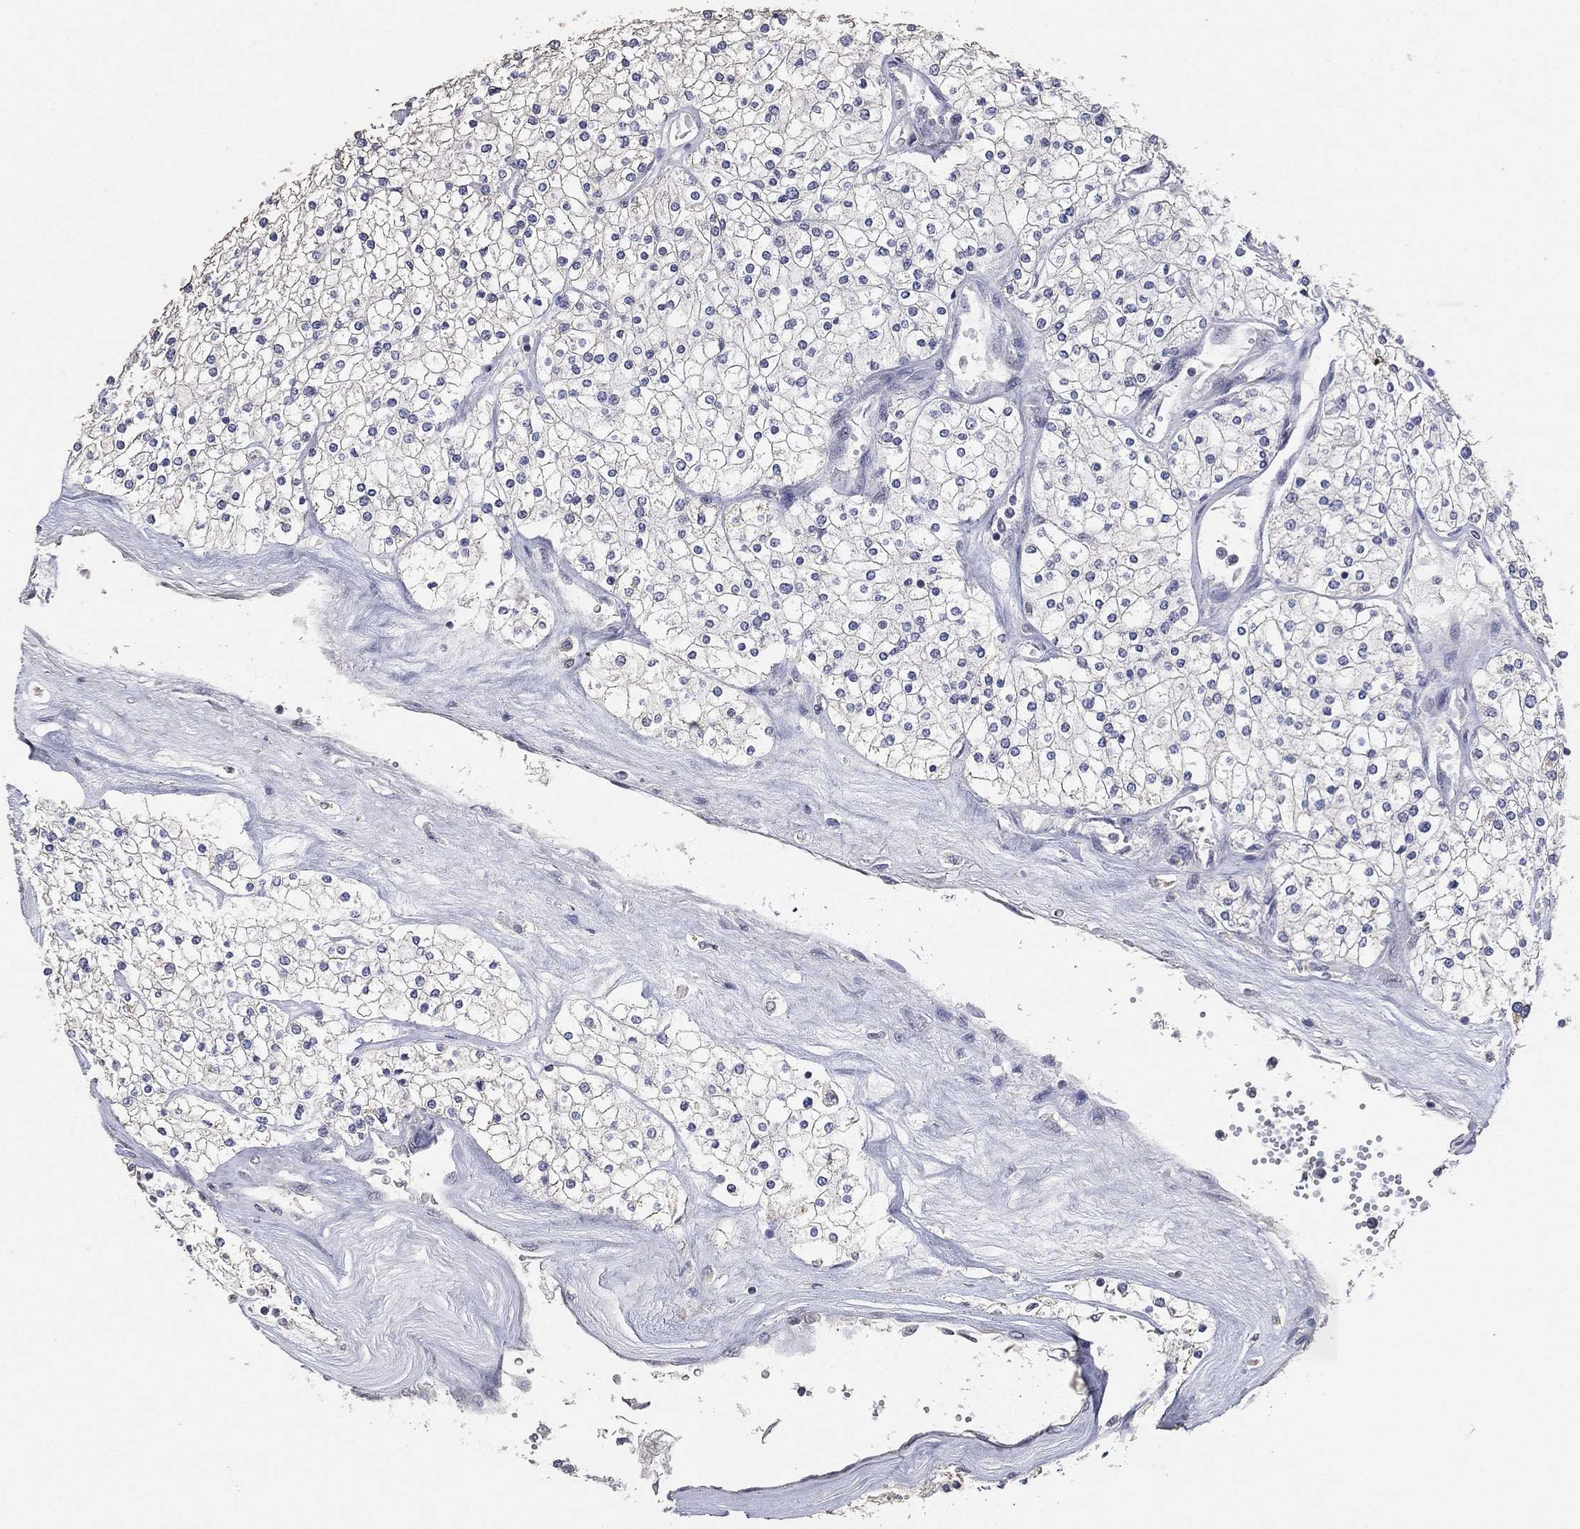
{"staining": {"intensity": "negative", "quantity": "none", "location": "none"}, "tissue": "renal cancer", "cell_type": "Tumor cells", "image_type": "cancer", "snomed": [{"axis": "morphology", "description": "Adenocarcinoma, NOS"}, {"axis": "topography", "description": "Kidney"}], "caption": "Renal adenocarcinoma stained for a protein using immunohistochemistry (IHC) reveals no expression tumor cells.", "gene": "DSG1", "patient": {"sex": "male", "age": 80}}